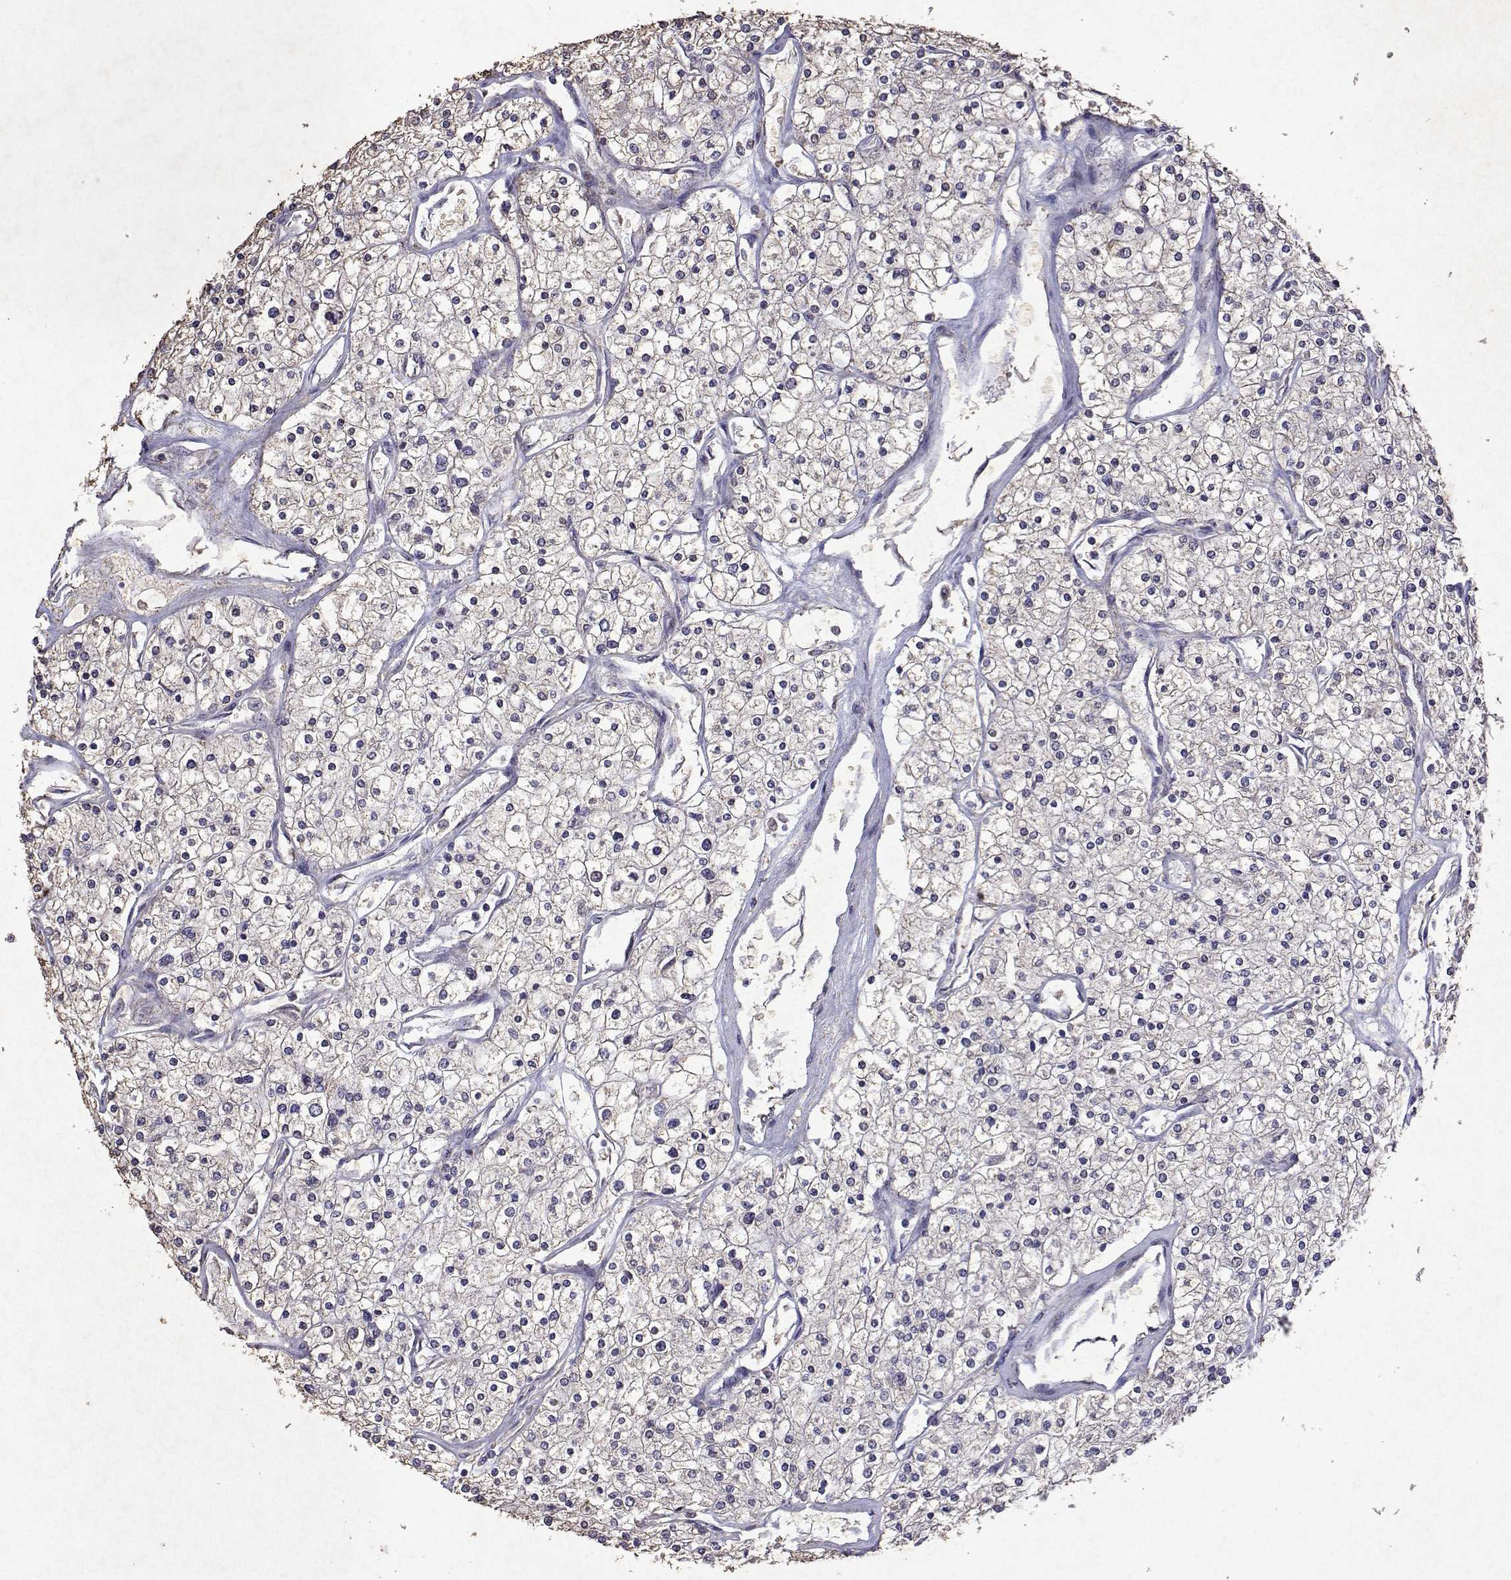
{"staining": {"intensity": "negative", "quantity": "none", "location": "none"}, "tissue": "renal cancer", "cell_type": "Tumor cells", "image_type": "cancer", "snomed": [{"axis": "morphology", "description": "Adenocarcinoma, NOS"}, {"axis": "topography", "description": "Kidney"}], "caption": "There is no significant positivity in tumor cells of renal cancer (adenocarcinoma). (Brightfield microscopy of DAB immunohistochemistry at high magnification).", "gene": "TARBP2", "patient": {"sex": "male", "age": 80}}